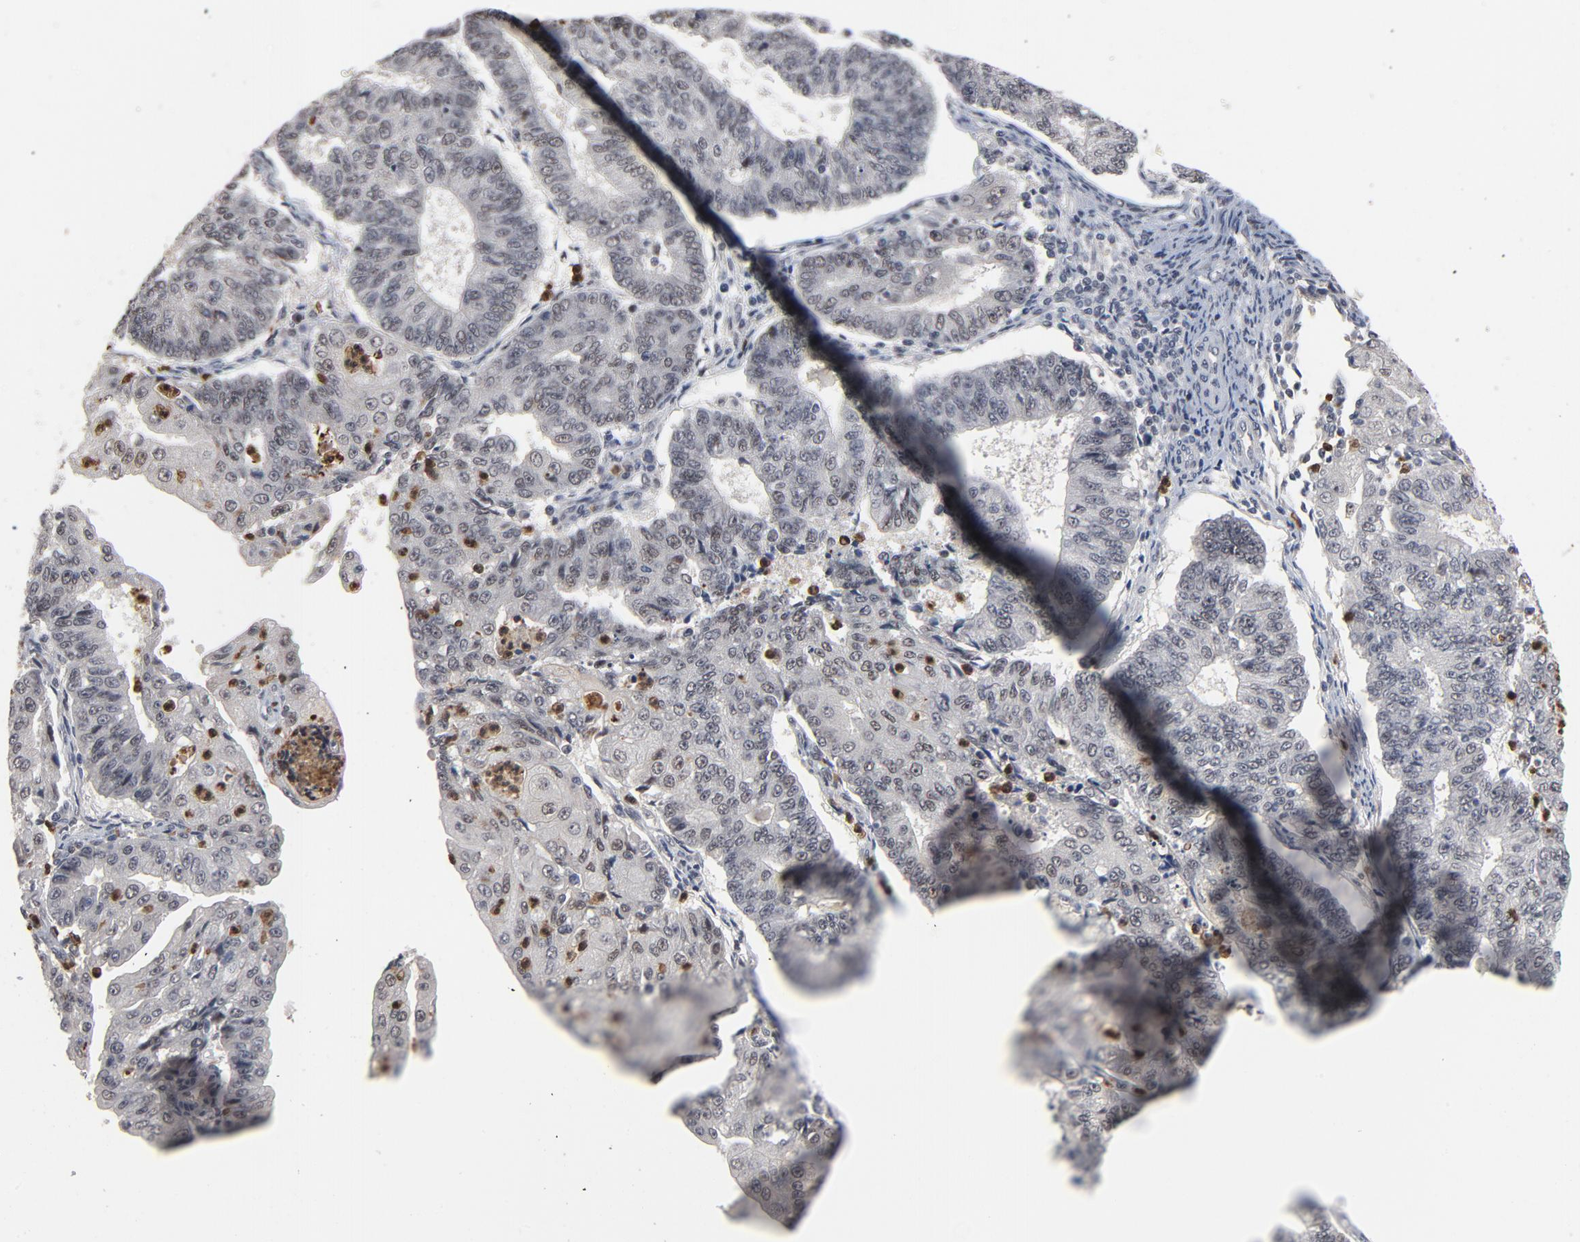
{"staining": {"intensity": "negative", "quantity": "none", "location": "none"}, "tissue": "endometrial cancer", "cell_type": "Tumor cells", "image_type": "cancer", "snomed": [{"axis": "morphology", "description": "Adenocarcinoma, NOS"}, {"axis": "topography", "description": "Endometrium"}], "caption": "Histopathology image shows no significant protein staining in tumor cells of endometrial adenocarcinoma.", "gene": "RTL5", "patient": {"sex": "female", "age": 56}}